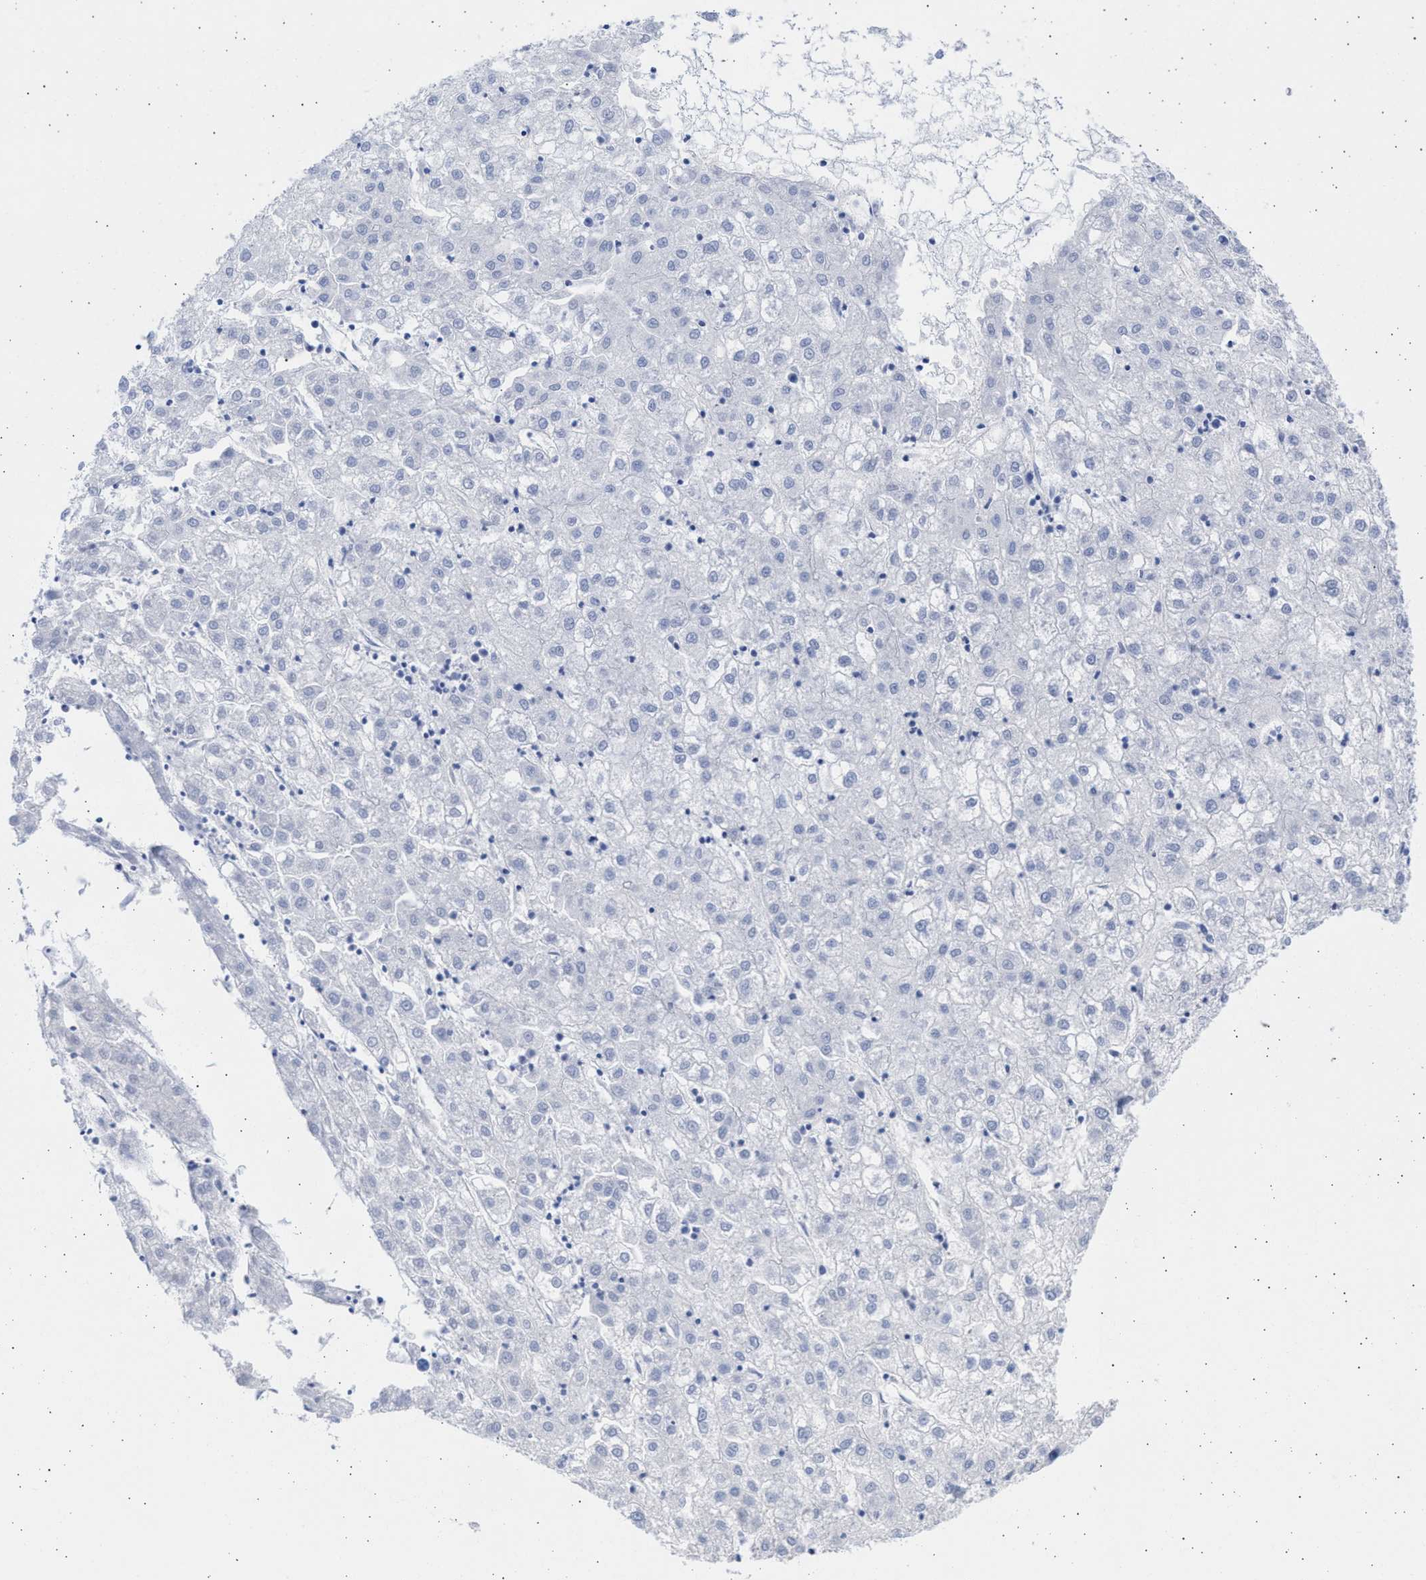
{"staining": {"intensity": "negative", "quantity": "none", "location": "none"}, "tissue": "liver cancer", "cell_type": "Tumor cells", "image_type": "cancer", "snomed": [{"axis": "morphology", "description": "Carcinoma, Hepatocellular, NOS"}, {"axis": "topography", "description": "Liver"}], "caption": "IHC micrograph of human liver hepatocellular carcinoma stained for a protein (brown), which shows no staining in tumor cells.", "gene": "ALDOC", "patient": {"sex": "male", "age": 72}}